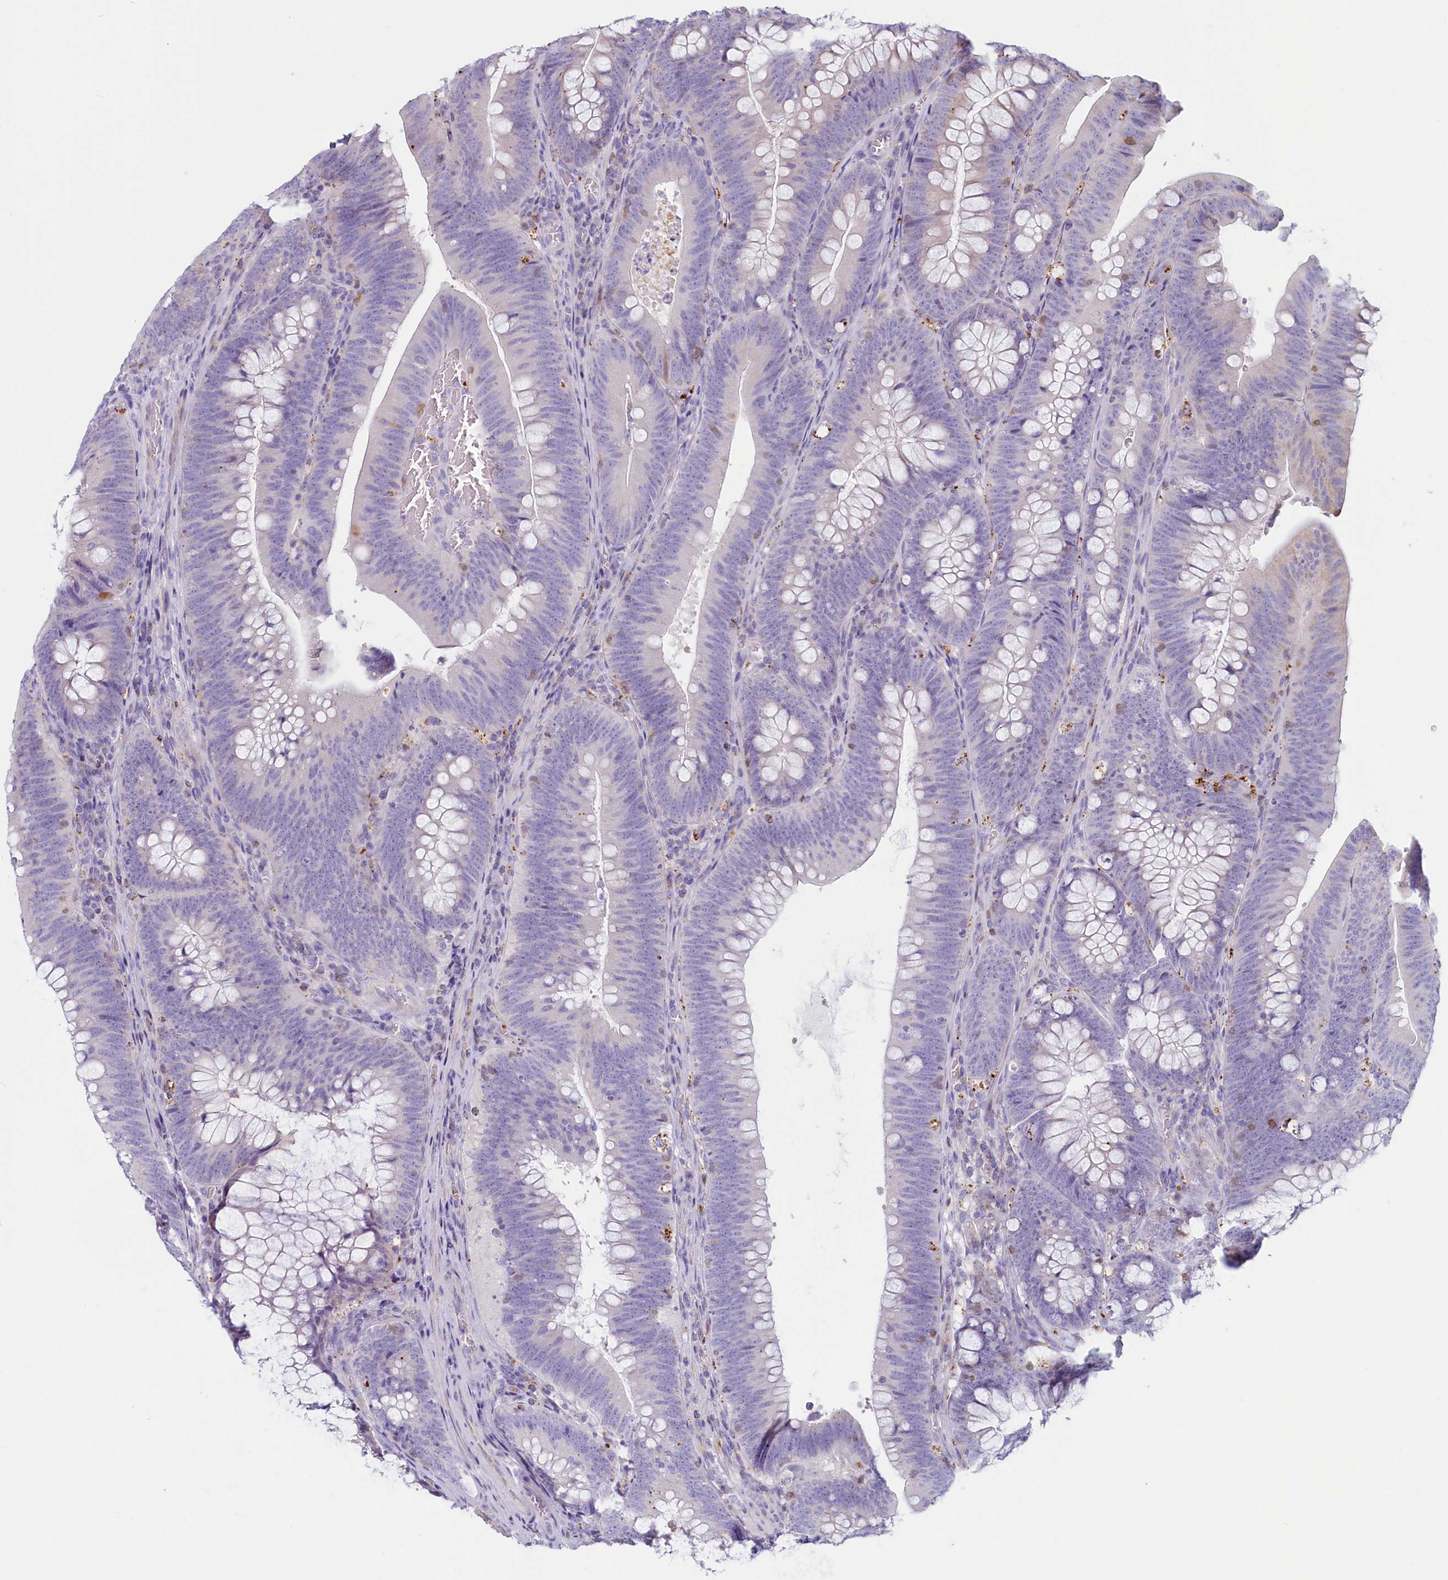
{"staining": {"intensity": "weak", "quantity": "<25%", "location": "cytoplasmic/membranous"}, "tissue": "colorectal cancer", "cell_type": "Tumor cells", "image_type": "cancer", "snomed": [{"axis": "morphology", "description": "Normal tissue, NOS"}, {"axis": "topography", "description": "Colon"}], "caption": "The histopathology image reveals no staining of tumor cells in colorectal cancer.", "gene": "LMOD3", "patient": {"sex": "female", "age": 82}}